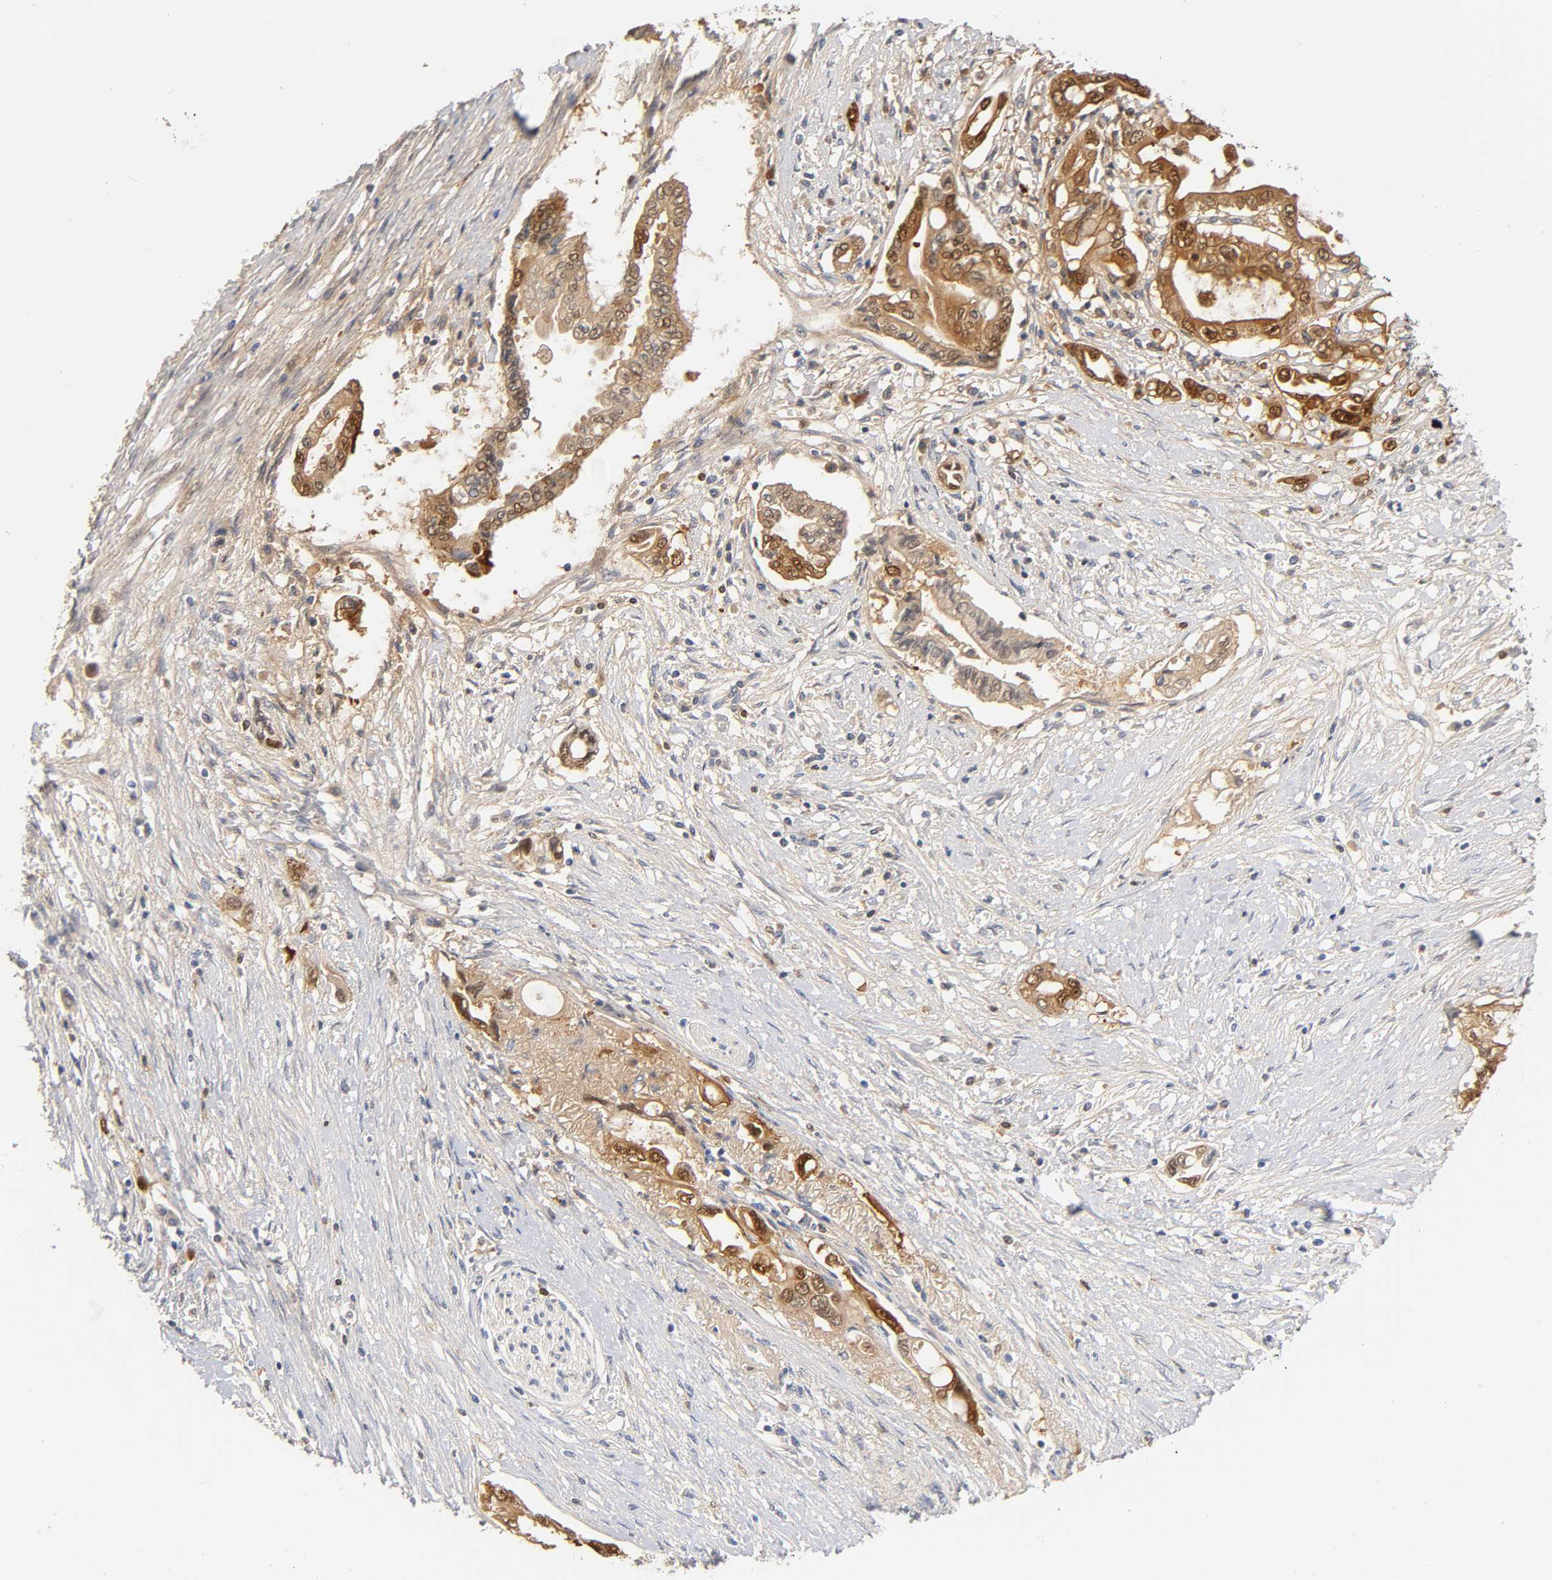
{"staining": {"intensity": "moderate", "quantity": ">75%", "location": "cytoplasmic/membranous,nuclear"}, "tissue": "pancreatic cancer", "cell_type": "Tumor cells", "image_type": "cancer", "snomed": [{"axis": "morphology", "description": "Adenocarcinoma, NOS"}, {"axis": "topography", "description": "Pancreas"}], "caption": "IHC (DAB (3,3'-diaminobenzidine)) staining of human pancreatic cancer (adenocarcinoma) exhibits moderate cytoplasmic/membranous and nuclear protein staining in about >75% of tumor cells. The staining is performed using DAB (3,3'-diaminobenzidine) brown chromogen to label protein expression. The nuclei are counter-stained blue using hematoxylin.", "gene": "IL18", "patient": {"sex": "female", "age": 57}}